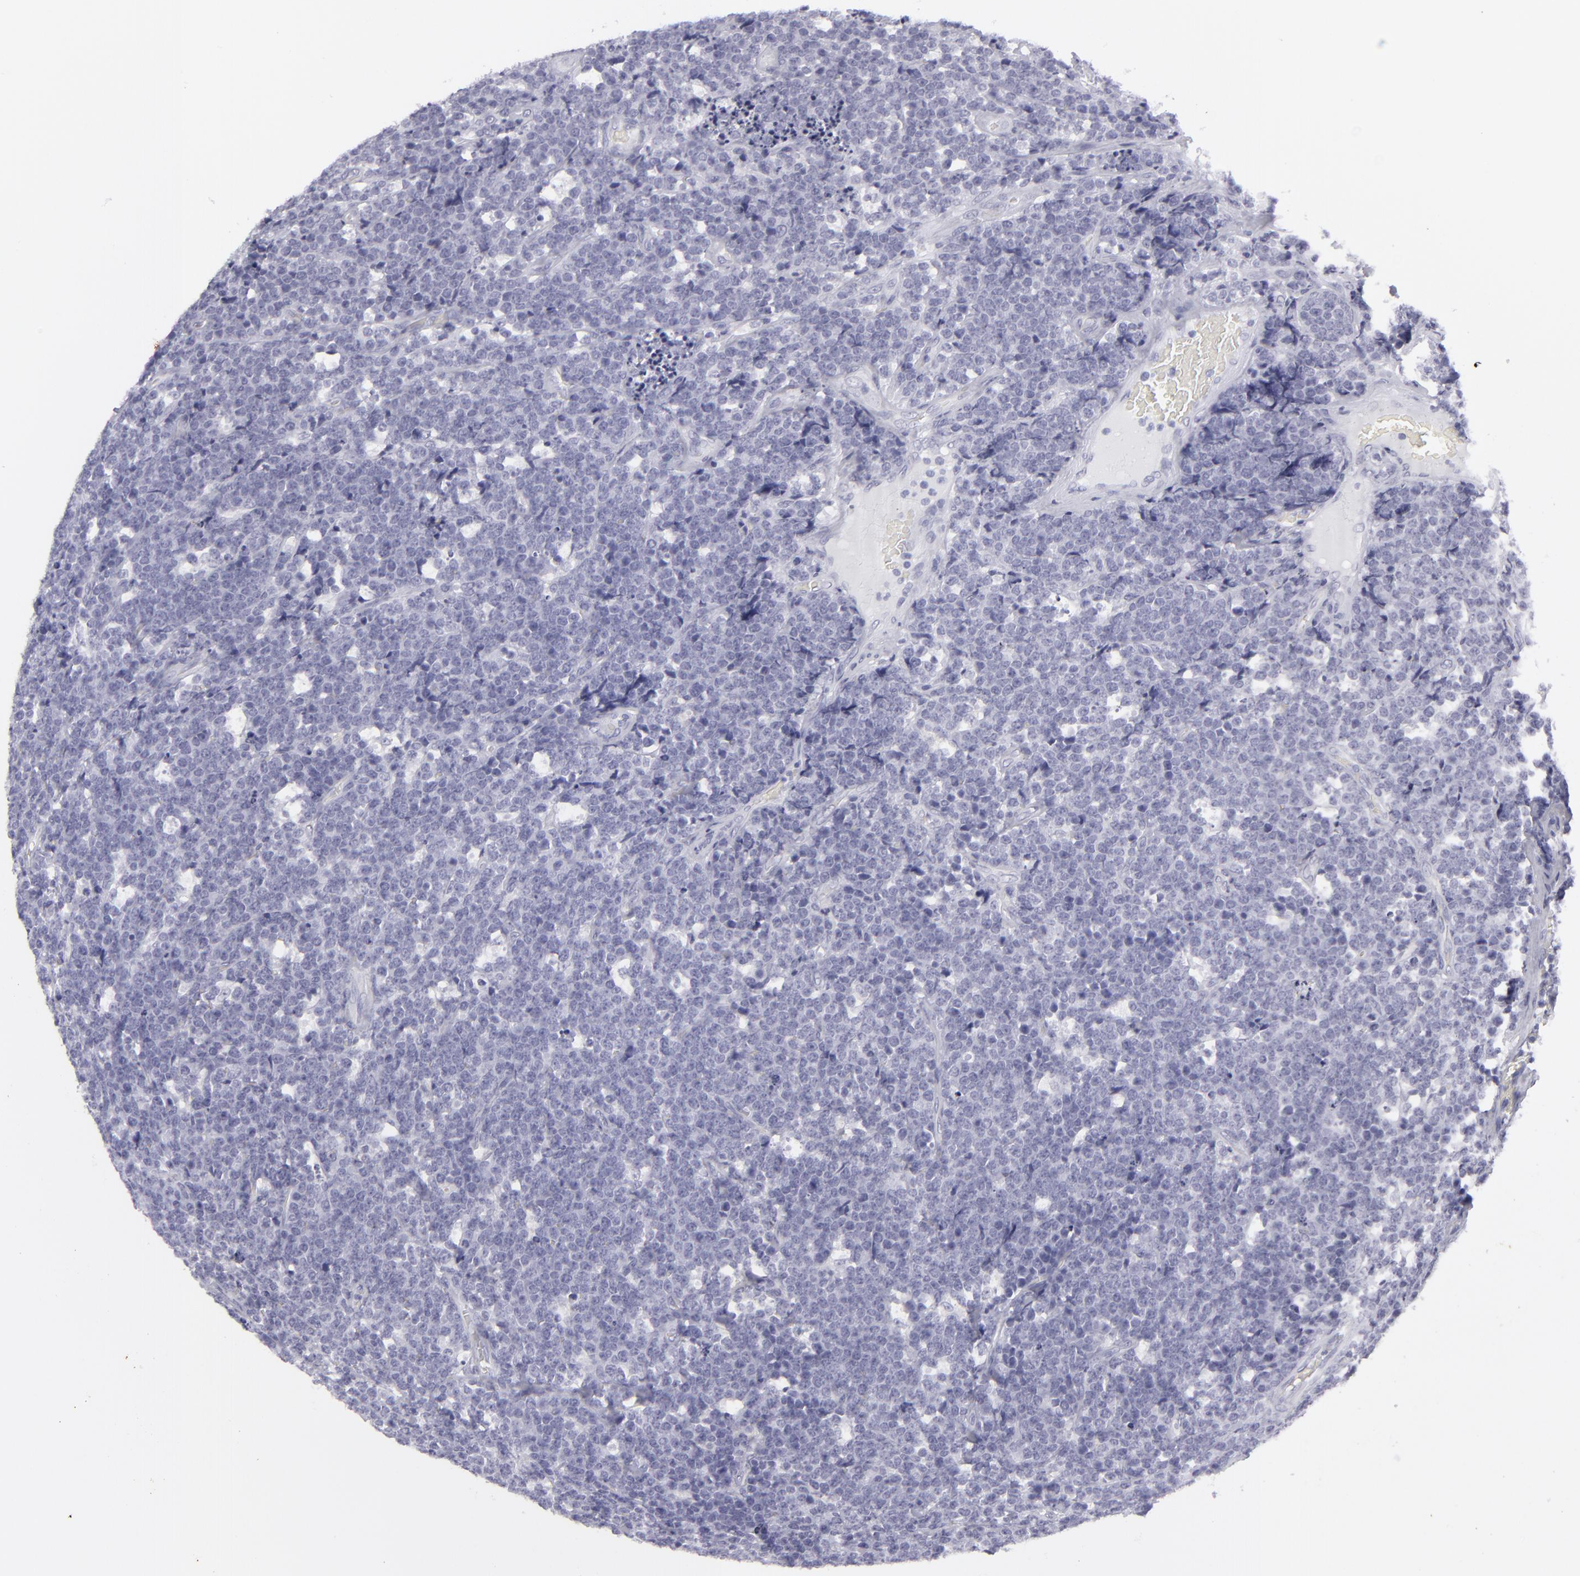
{"staining": {"intensity": "negative", "quantity": "none", "location": "none"}, "tissue": "lymphoma", "cell_type": "Tumor cells", "image_type": "cancer", "snomed": [{"axis": "morphology", "description": "Malignant lymphoma, non-Hodgkin's type, High grade"}, {"axis": "topography", "description": "Small intestine"}, {"axis": "topography", "description": "Colon"}], "caption": "Immunohistochemical staining of high-grade malignant lymphoma, non-Hodgkin's type exhibits no significant expression in tumor cells.", "gene": "KRT1", "patient": {"sex": "male", "age": 8}}